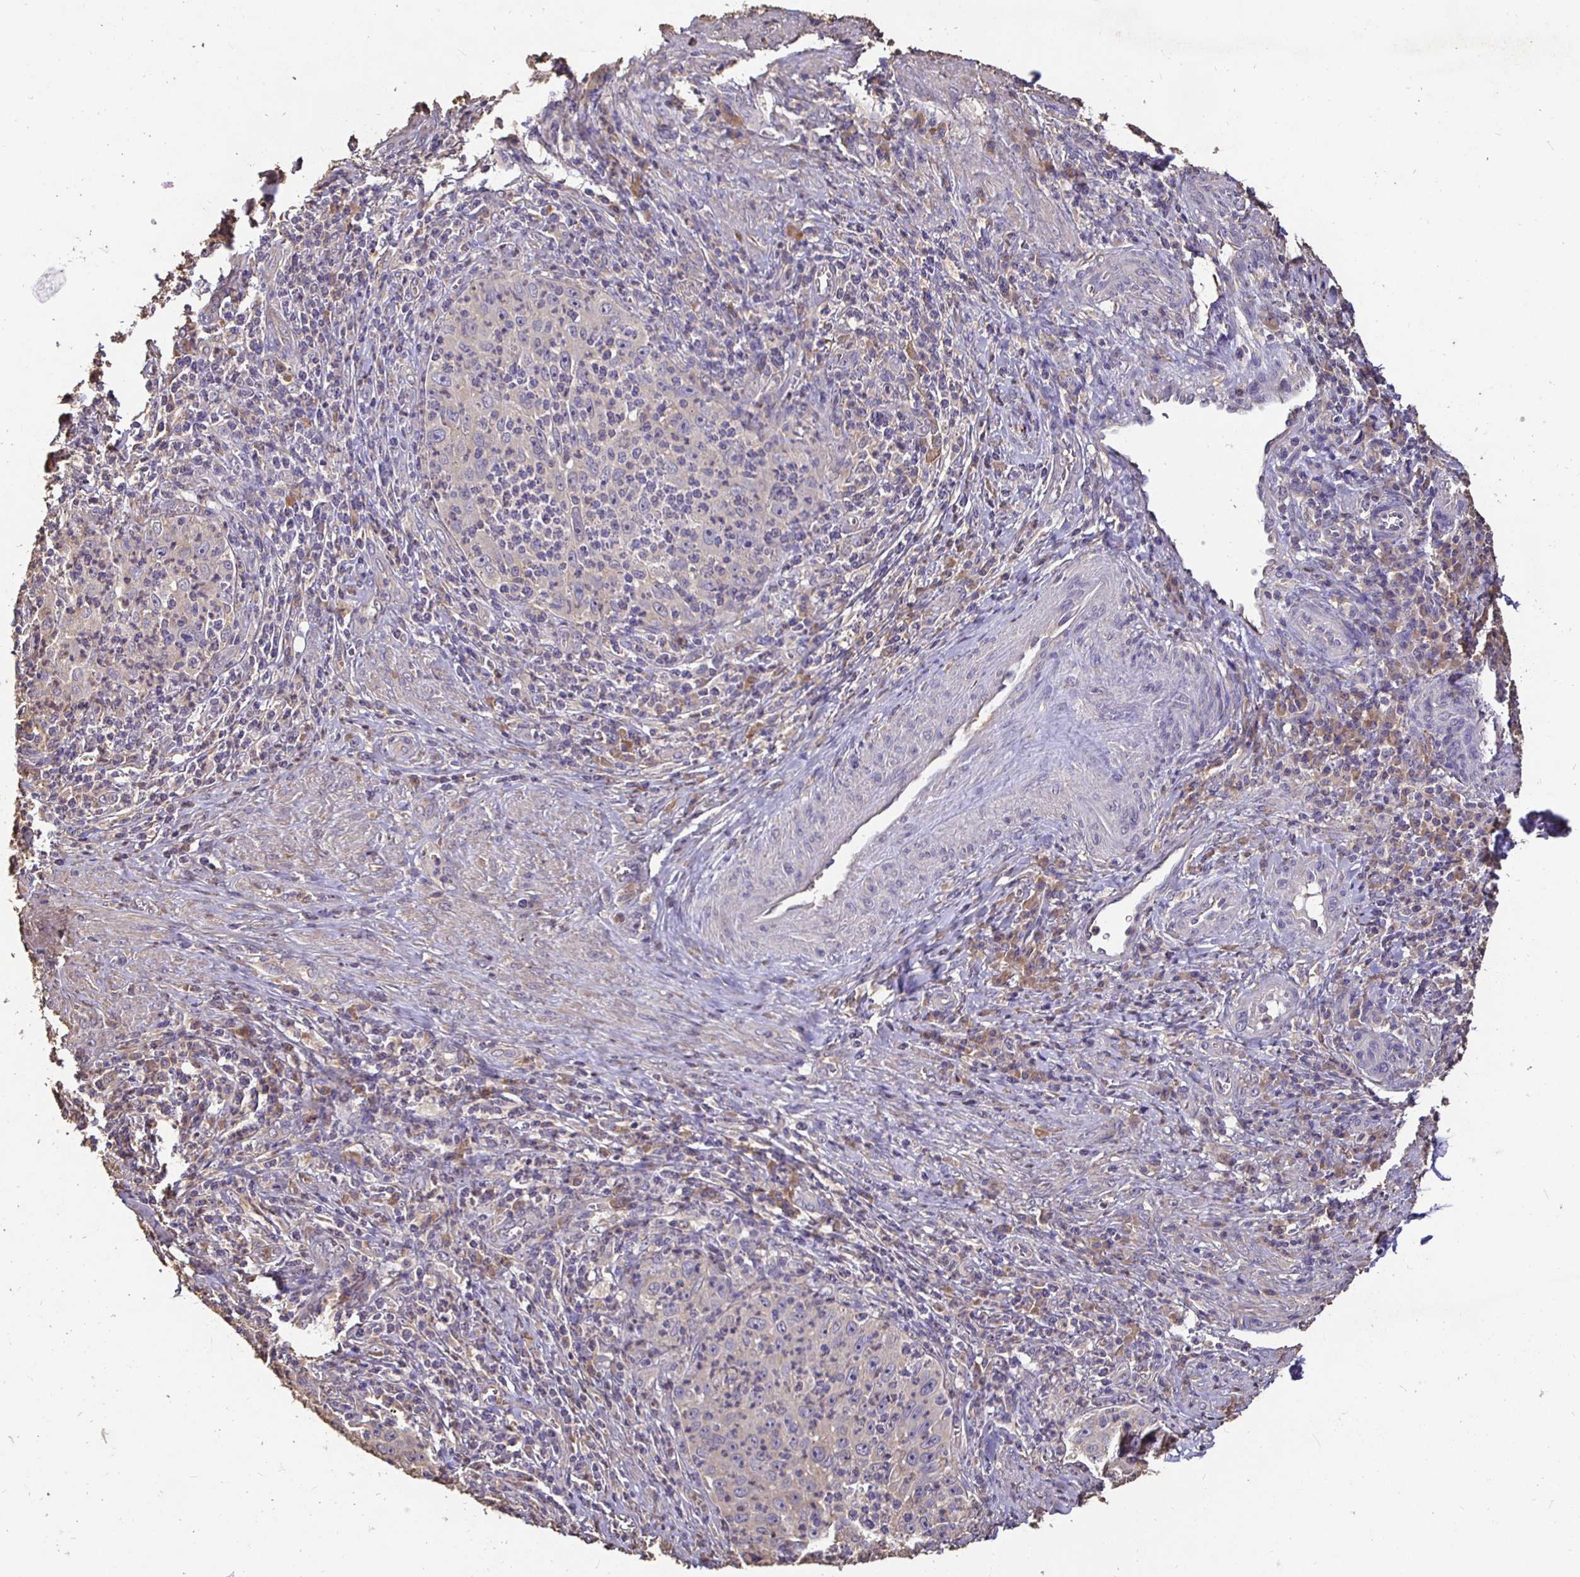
{"staining": {"intensity": "negative", "quantity": "none", "location": "none"}, "tissue": "cervical cancer", "cell_type": "Tumor cells", "image_type": "cancer", "snomed": [{"axis": "morphology", "description": "Squamous cell carcinoma, NOS"}, {"axis": "topography", "description": "Cervix"}], "caption": "Squamous cell carcinoma (cervical) was stained to show a protein in brown. There is no significant expression in tumor cells. (Immunohistochemistry (ihc), brightfield microscopy, high magnification).", "gene": "MAPK8IP3", "patient": {"sex": "female", "age": 30}}